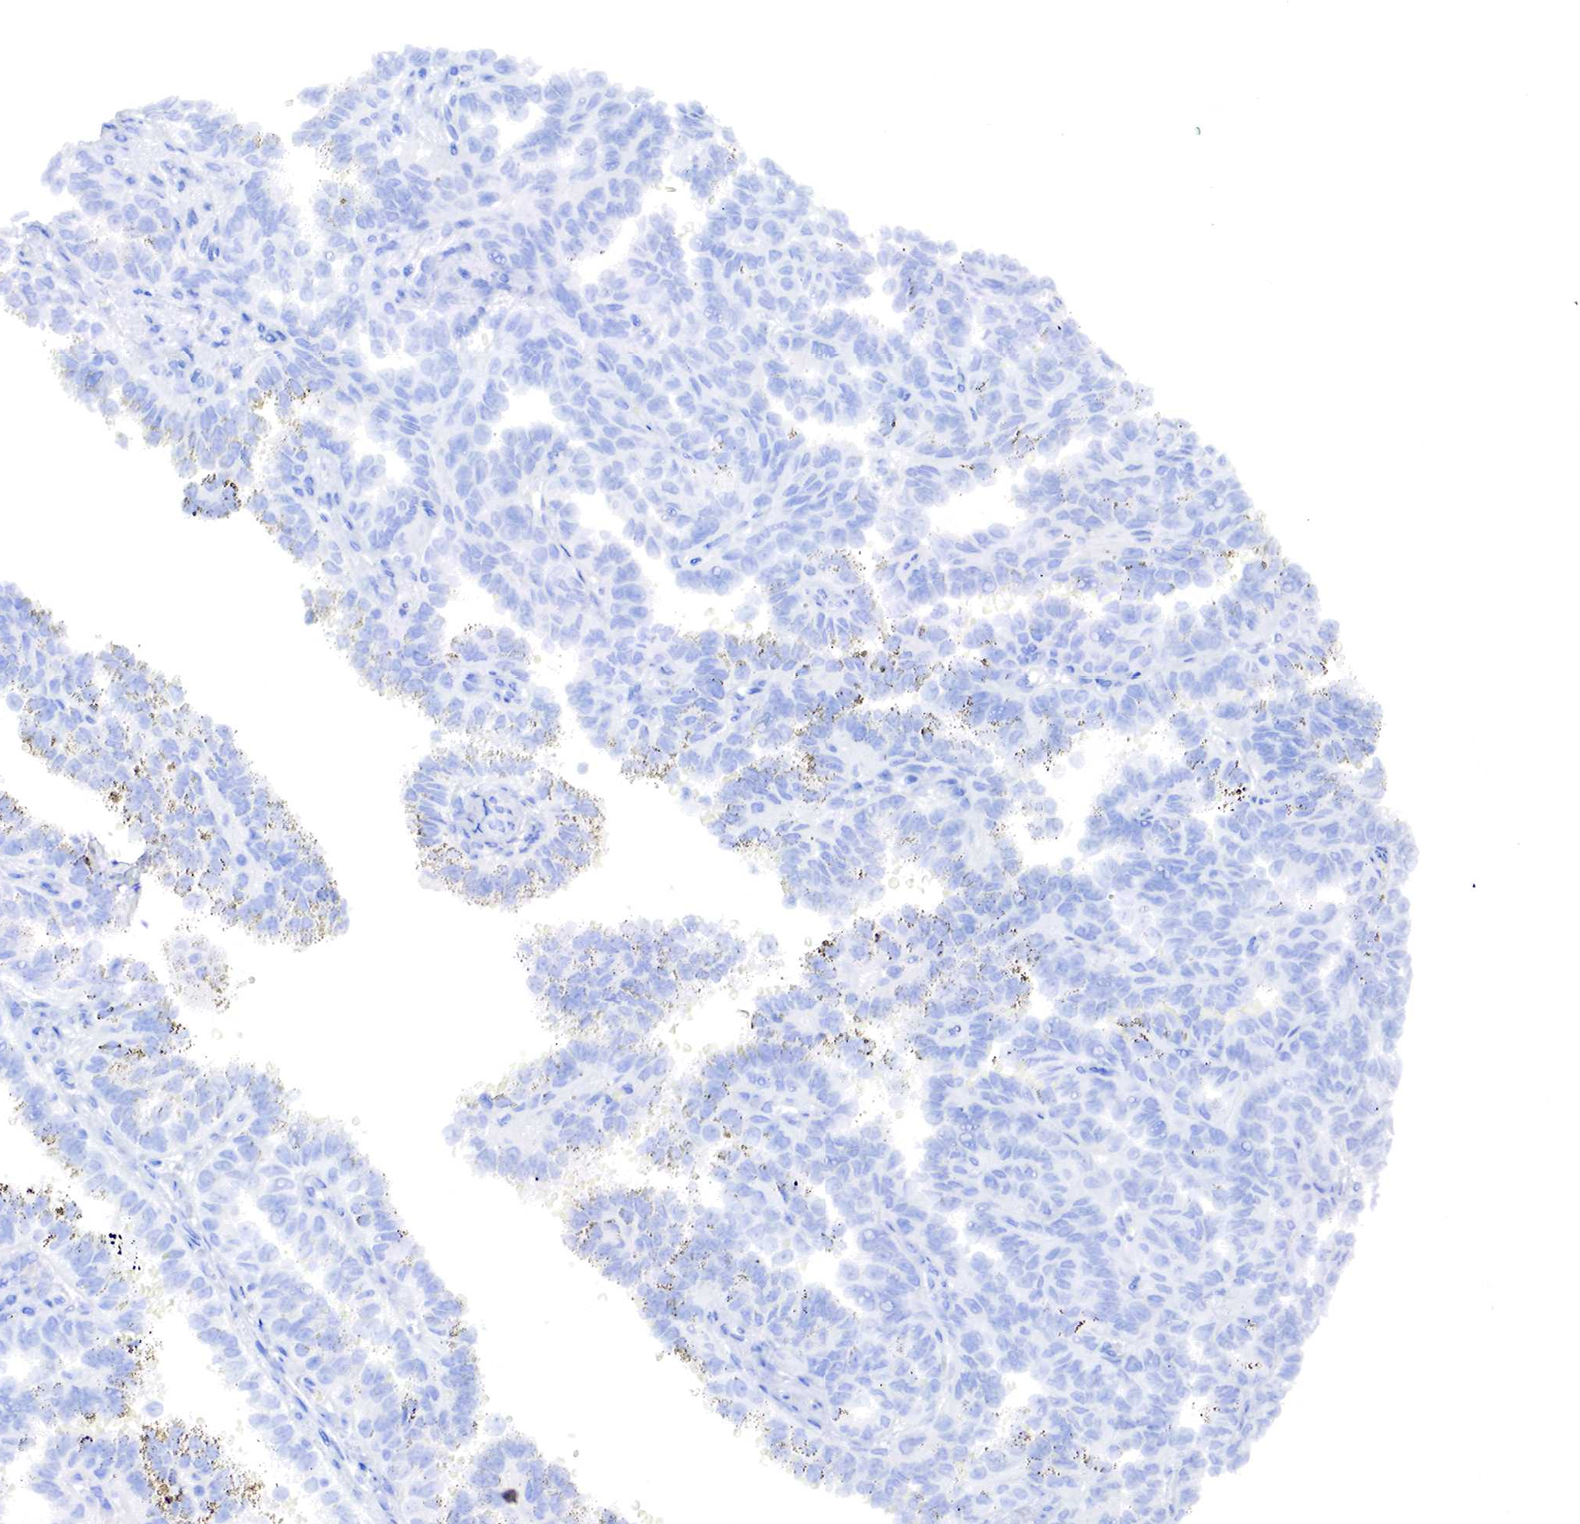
{"staining": {"intensity": "negative", "quantity": "none", "location": "none"}, "tissue": "renal cancer", "cell_type": "Tumor cells", "image_type": "cancer", "snomed": [{"axis": "morphology", "description": "Inflammation, NOS"}, {"axis": "morphology", "description": "Adenocarcinoma, NOS"}, {"axis": "topography", "description": "Kidney"}], "caption": "The photomicrograph demonstrates no significant expression in tumor cells of renal adenocarcinoma.", "gene": "RDX", "patient": {"sex": "male", "age": 68}}